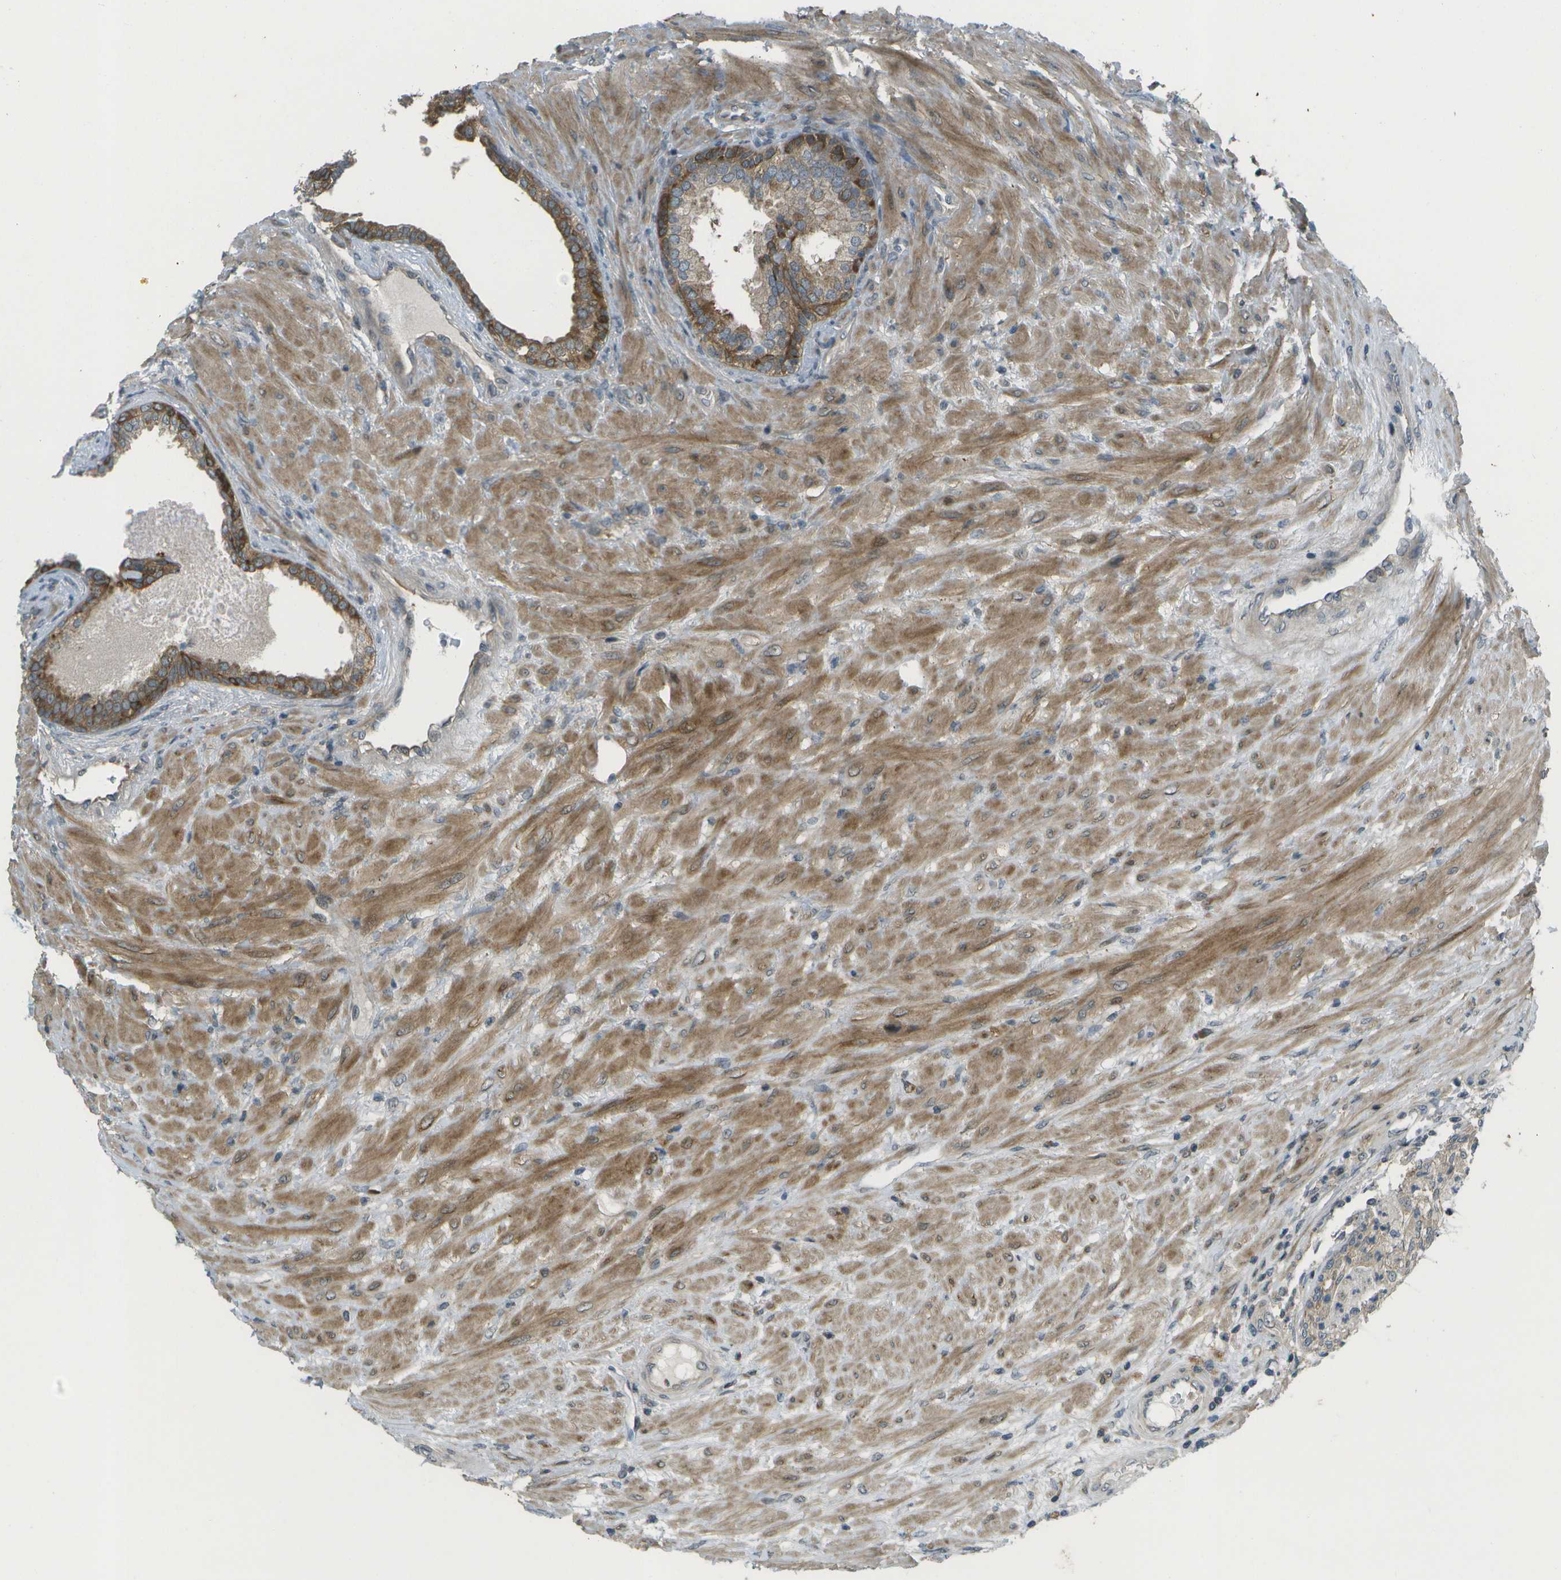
{"staining": {"intensity": "moderate", "quantity": "25%-75%", "location": "cytoplasmic/membranous"}, "tissue": "prostate", "cell_type": "Glandular cells", "image_type": "normal", "snomed": [{"axis": "morphology", "description": "Normal tissue, NOS"}, {"axis": "topography", "description": "Prostate"}], "caption": "IHC photomicrograph of benign prostate stained for a protein (brown), which displays medium levels of moderate cytoplasmic/membranous staining in about 25%-75% of glandular cells.", "gene": "WNK2", "patient": {"sex": "male", "age": 76}}